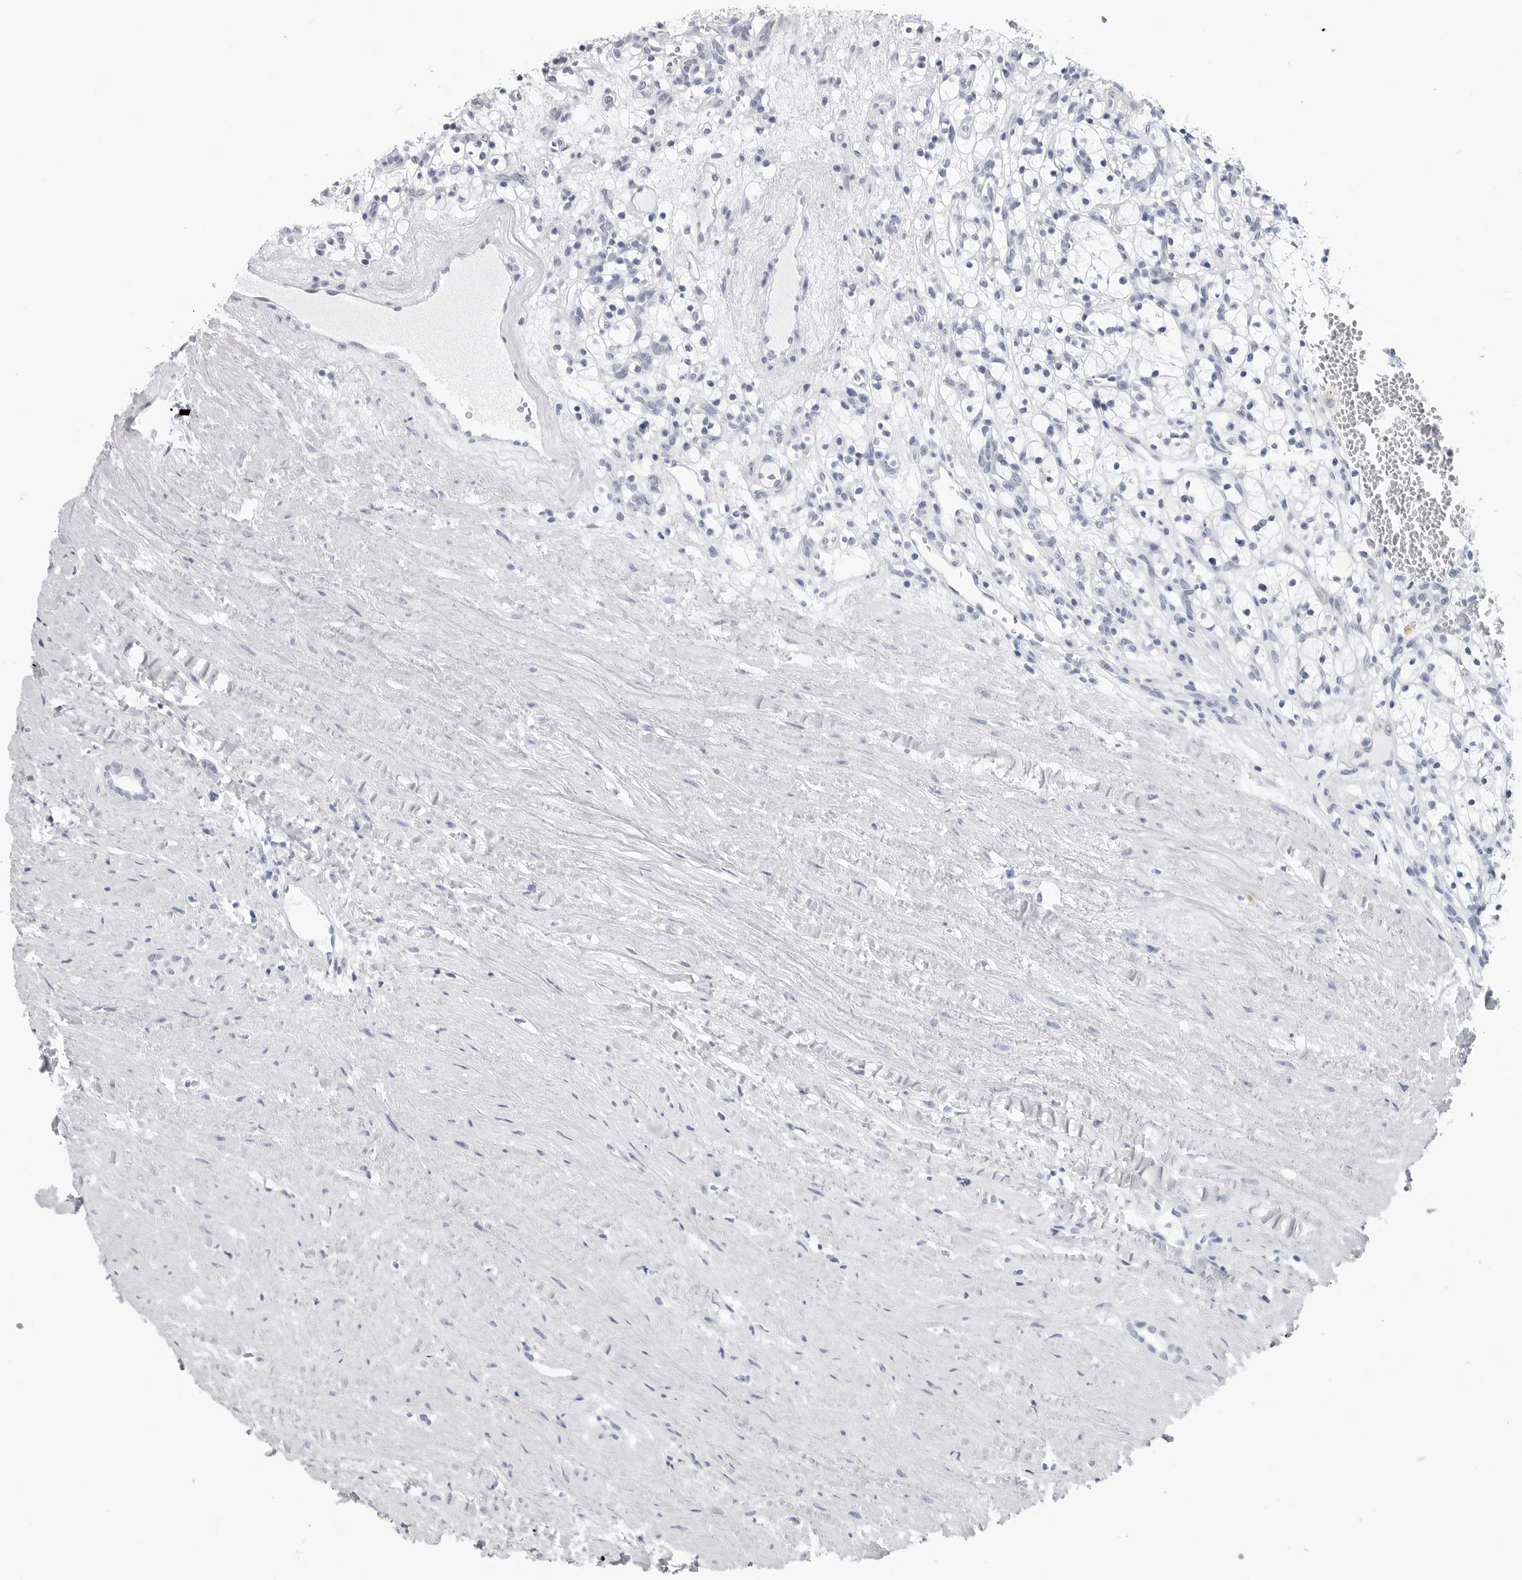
{"staining": {"intensity": "negative", "quantity": "none", "location": "none"}, "tissue": "renal cancer", "cell_type": "Tumor cells", "image_type": "cancer", "snomed": [{"axis": "morphology", "description": "Adenocarcinoma, NOS"}, {"axis": "topography", "description": "Kidney"}], "caption": "Immunohistochemistry micrograph of adenocarcinoma (renal) stained for a protein (brown), which demonstrates no expression in tumor cells.", "gene": "CSH1", "patient": {"sex": "female", "age": 57}}